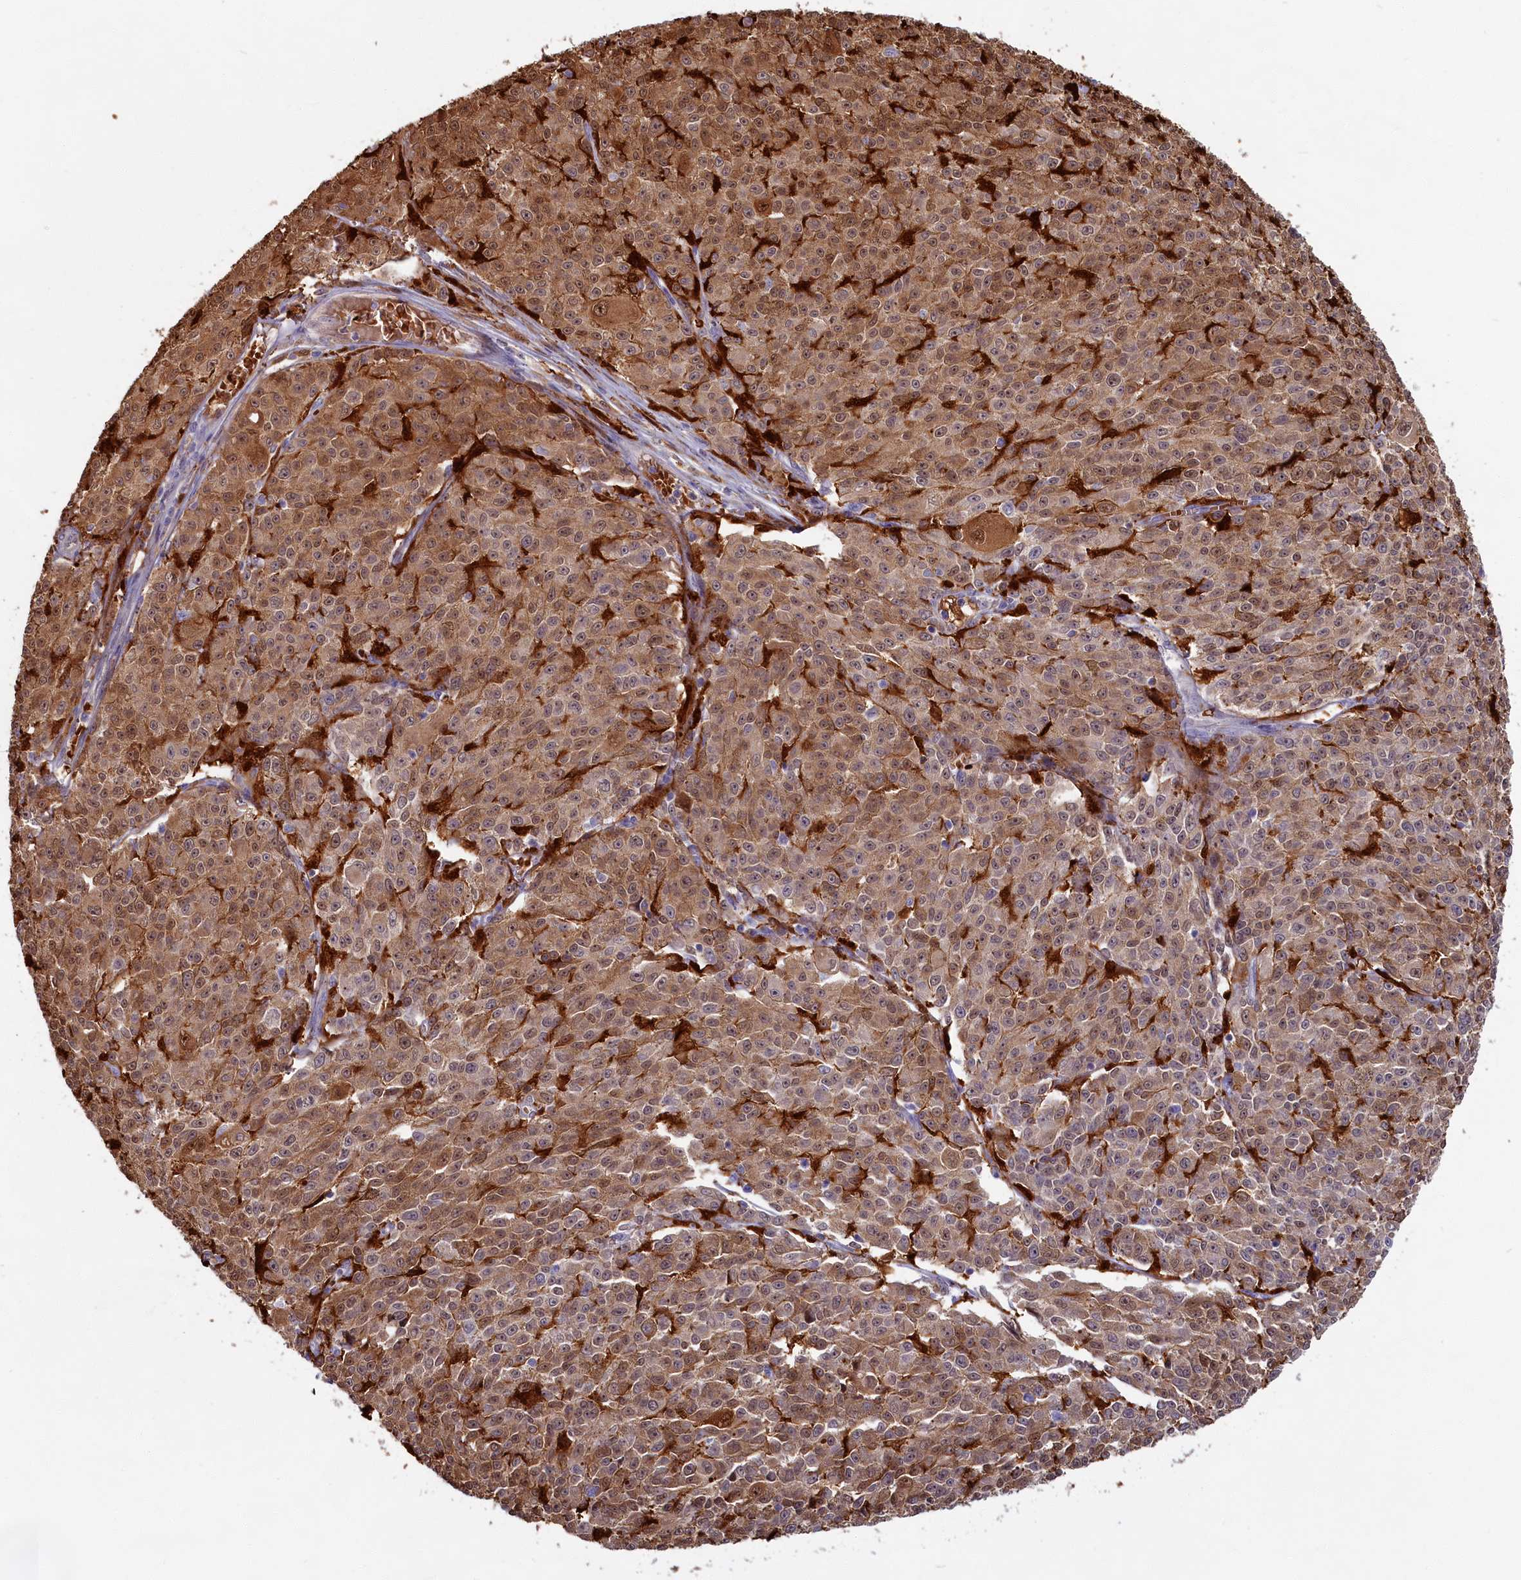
{"staining": {"intensity": "moderate", "quantity": ">75%", "location": "cytoplasmic/membranous,nuclear"}, "tissue": "melanoma", "cell_type": "Tumor cells", "image_type": "cancer", "snomed": [{"axis": "morphology", "description": "Malignant melanoma, NOS"}, {"axis": "topography", "description": "Skin"}], "caption": "An immunohistochemistry (IHC) photomicrograph of neoplastic tissue is shown. Protein staining in brown highlights moderate cytoplasmic/membranous and nuclear positivity in malignant melanoma within tumor cells.", "gene": "BLVRB", "patient": {"sex": "female", "age": 52}}